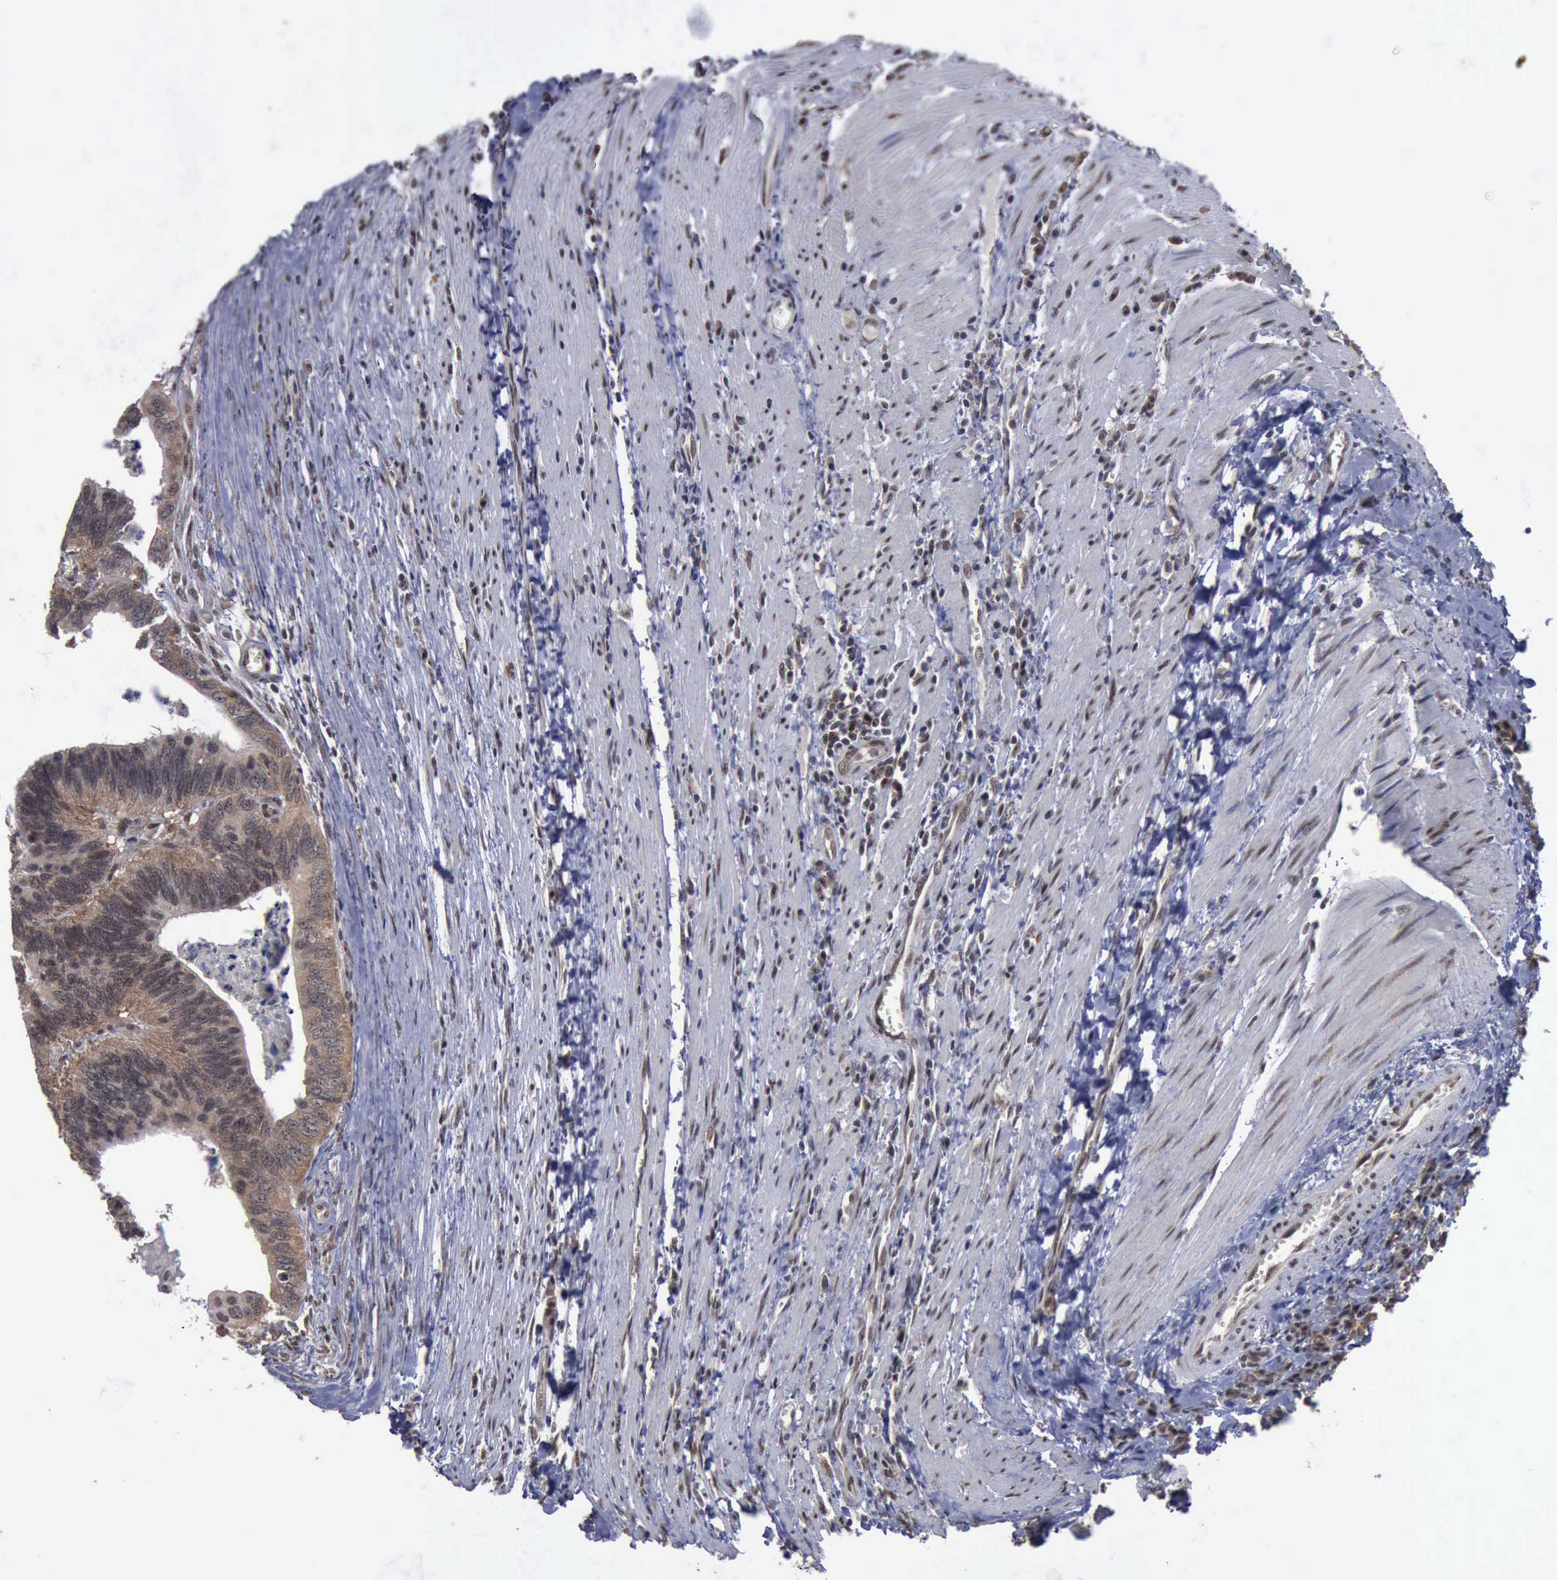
{"staining": {"intensity": "weak", "quantity": ">75%", "location": "cytoplasmic/membranous,nuclear"}, "tissue": "colorectal cancer", "cell_type": "Tumor cells", "image_type": "cancer", "snomed": [{"axis": "morphology", "description": "Adenocarcinoma, NOS"}, {"axis": "topography", "description": "Colon"}], "caption": "Immunohistochemistry of colorectal cancer reveals low levels of weak cytoplasmic/membranous and nuclear expression in about >75% of tumor cells. (DAB IHC with brightfield microscopy, high magnification).", "gene": "RTCB", "patient": {"sex": "male", "age": 72}}